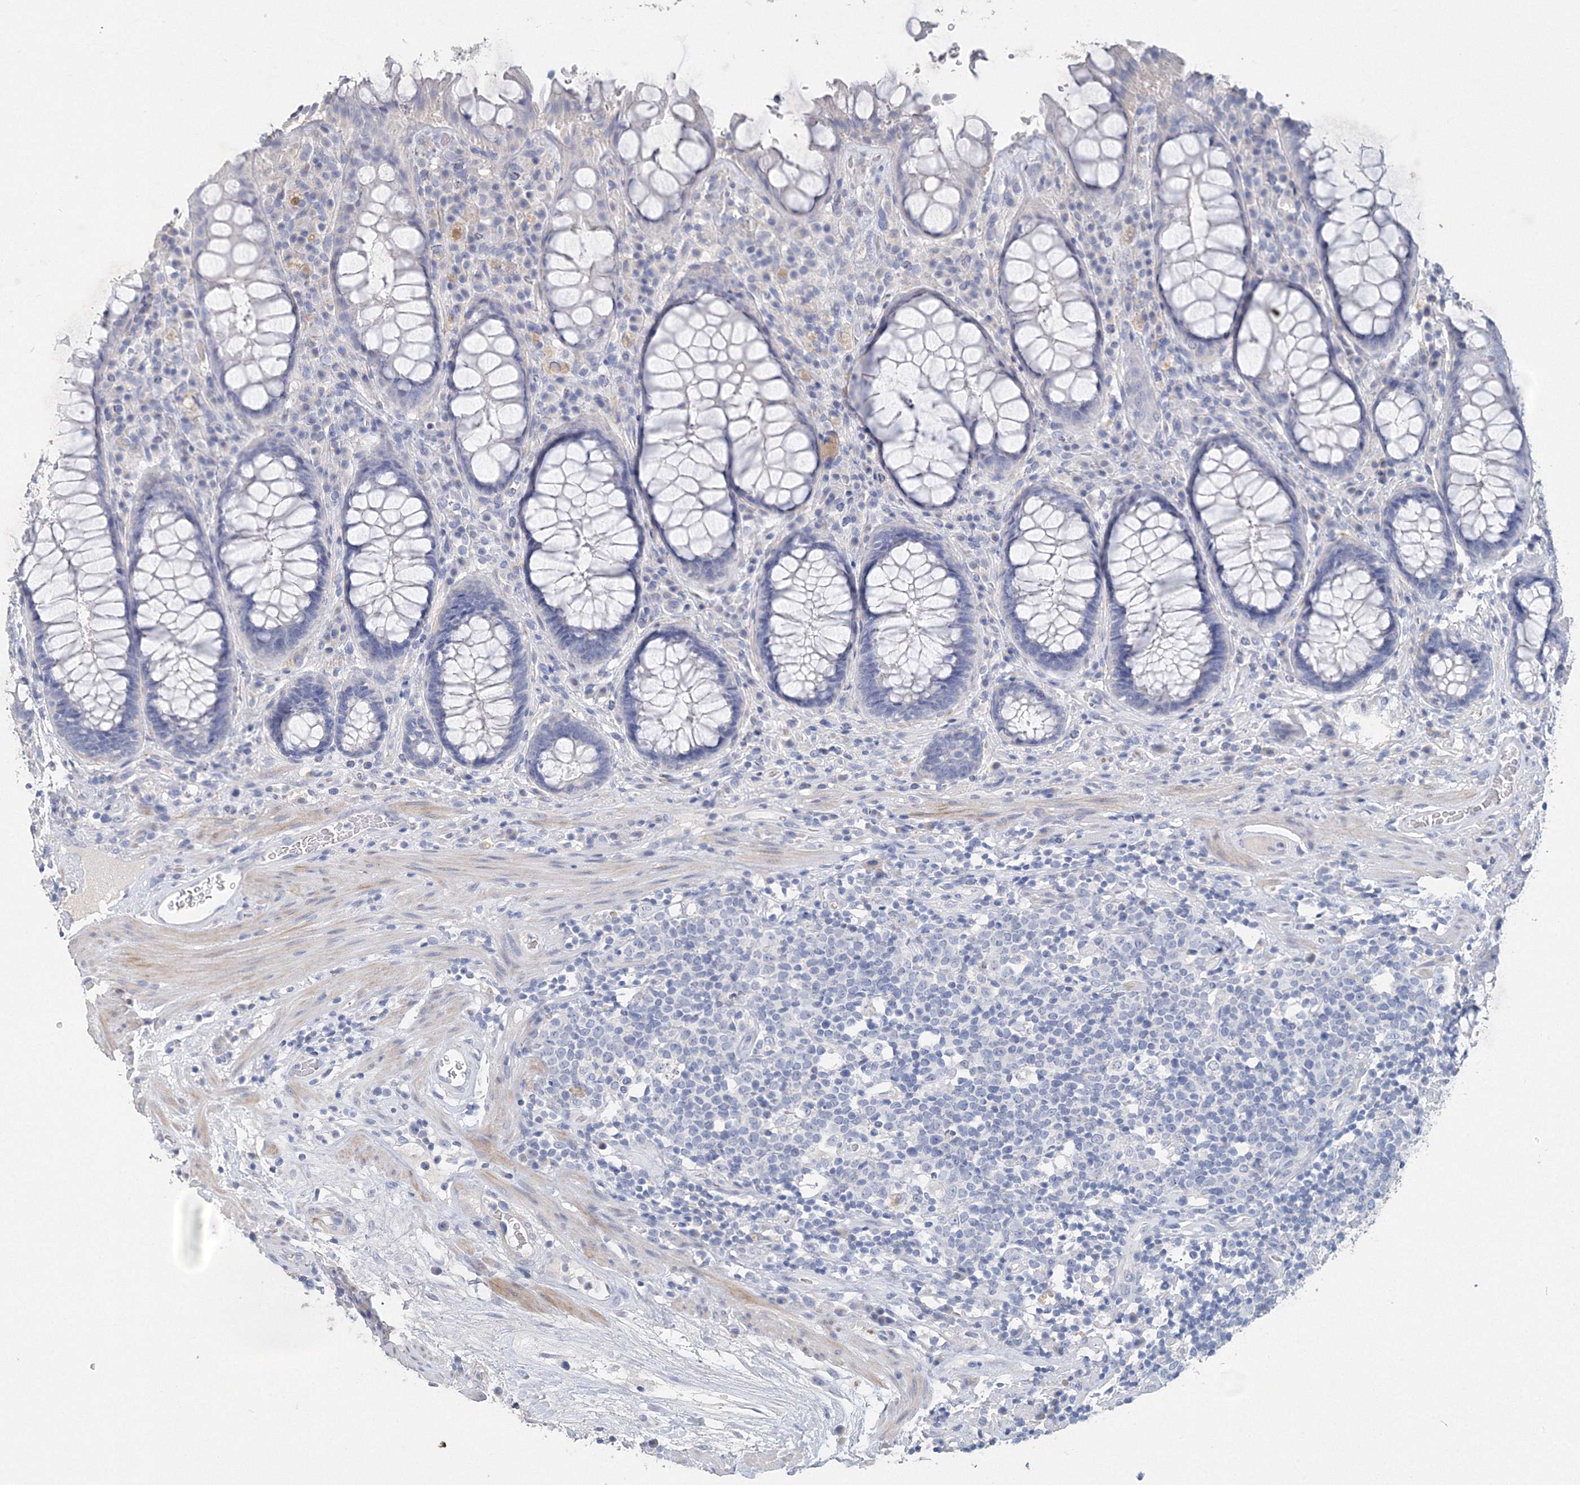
{"staining": {"intensity": "negative", "quantity": "none", "location": "none"}, "tissue": "rectum", "cell_type": "Glandular cells", "image_type": "normal", "snomed": [{"axis": "morphology", "description": "Normal tissue, NOS"}, {"axis": "topography", "description": "Rectum"}], "caption": "An image of rectum stained for a protein reveals no brown staining in glandular cells. (Stains: DAB immunohistochemistry (IHC) with hematoxylin counter stain, Microscopy: brightfield microscopy at high magnification).", "gene": "OSBPL6", "patient": {"sex": "male", "age": 64}}